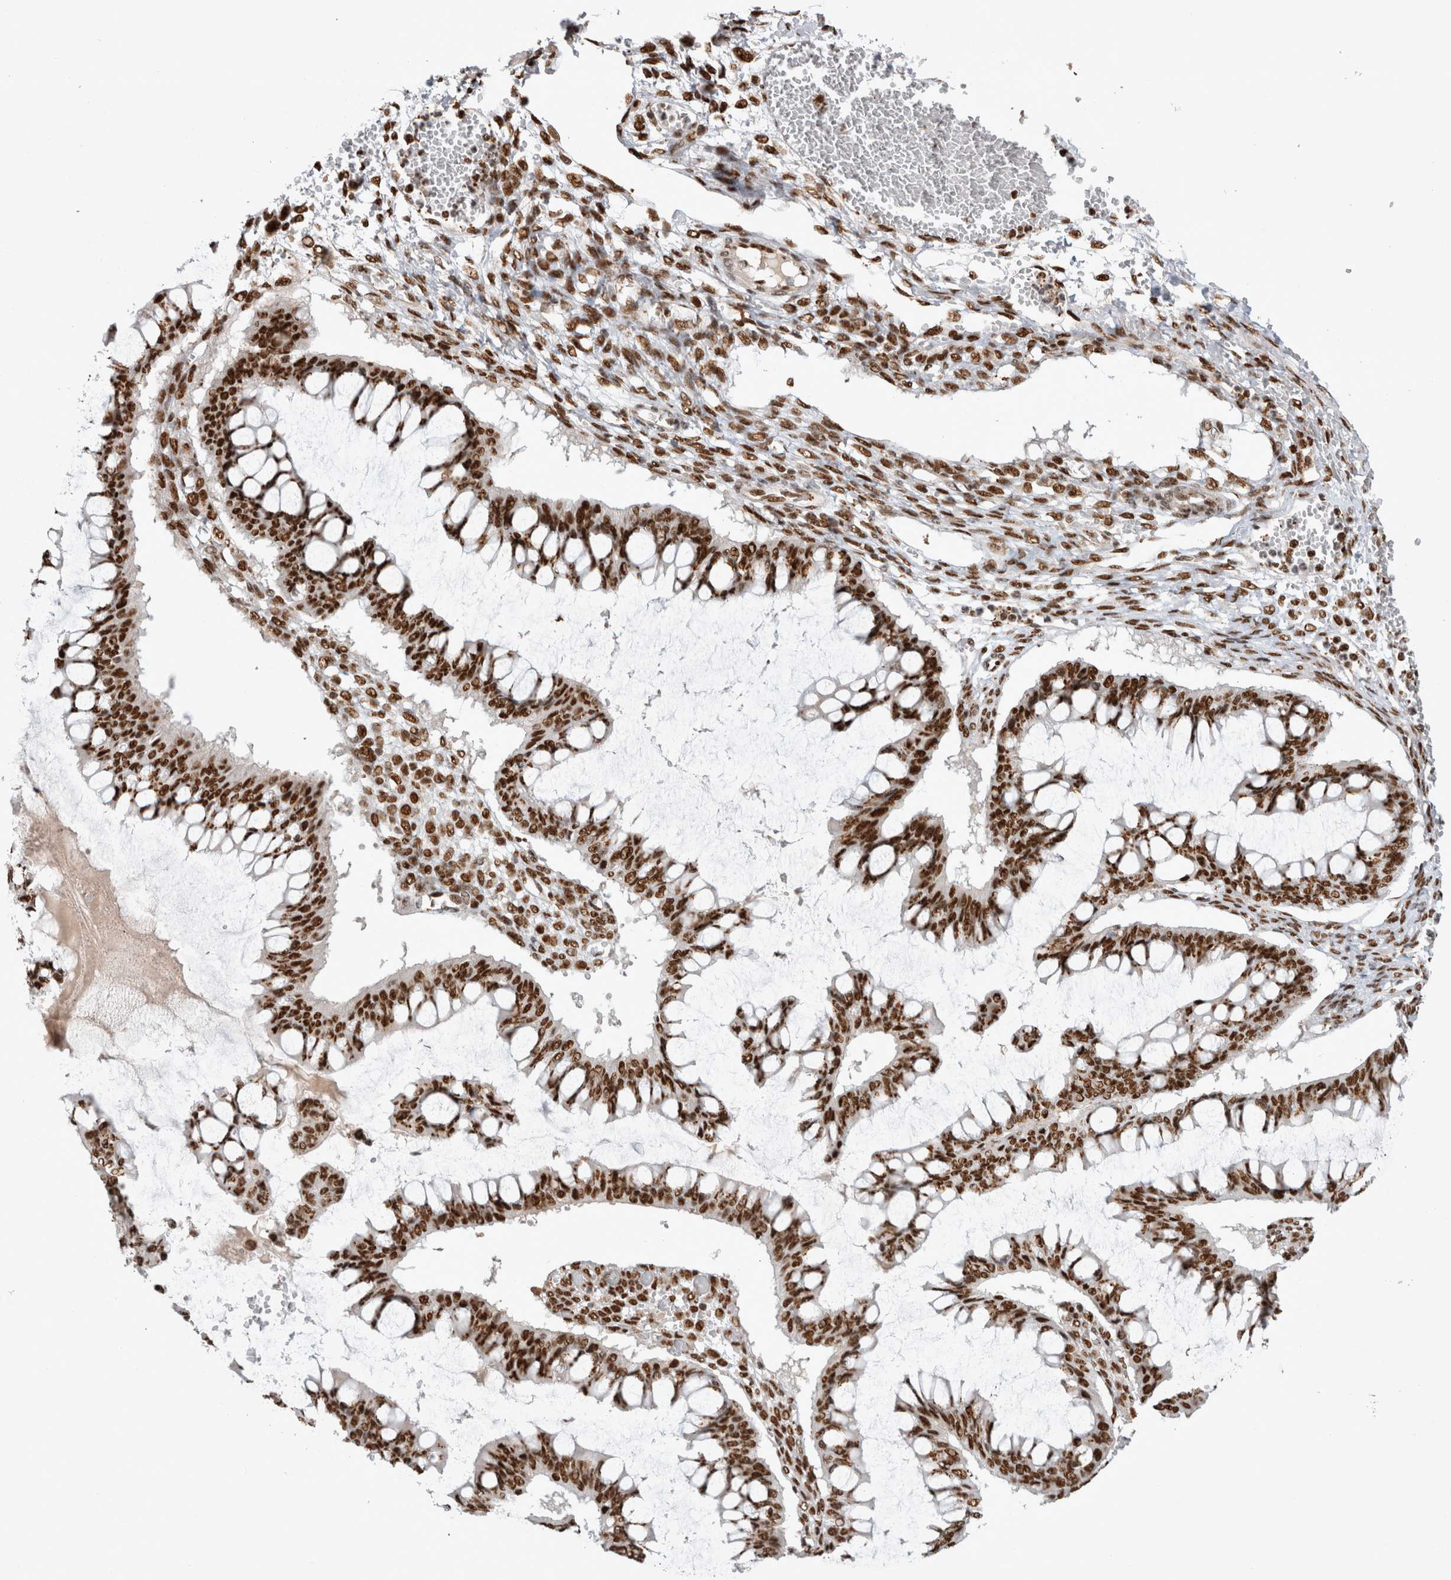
{"staining": {"intensity": "strong", "quantity": ">75%", "location": "nuclear"}, "tissue": "ovarian cancer", "cell_type": "Tumor cells", "image_type": "cancer", "snomed": [{"axis": "morphology", "description": "Cystadenocarcinoma, mucinous, NOS"}, {"axis": "topography", "description": "Ovary"}], "caption": "Ovarian cancer (mucinous cystadenocarcinoma) tissue reveals strong nuclear staining in about >75% of tumor cells, visualized by immunohistochemistry.", "gene": "EYA2", "patient": {"sex": "female", "age": 73}}